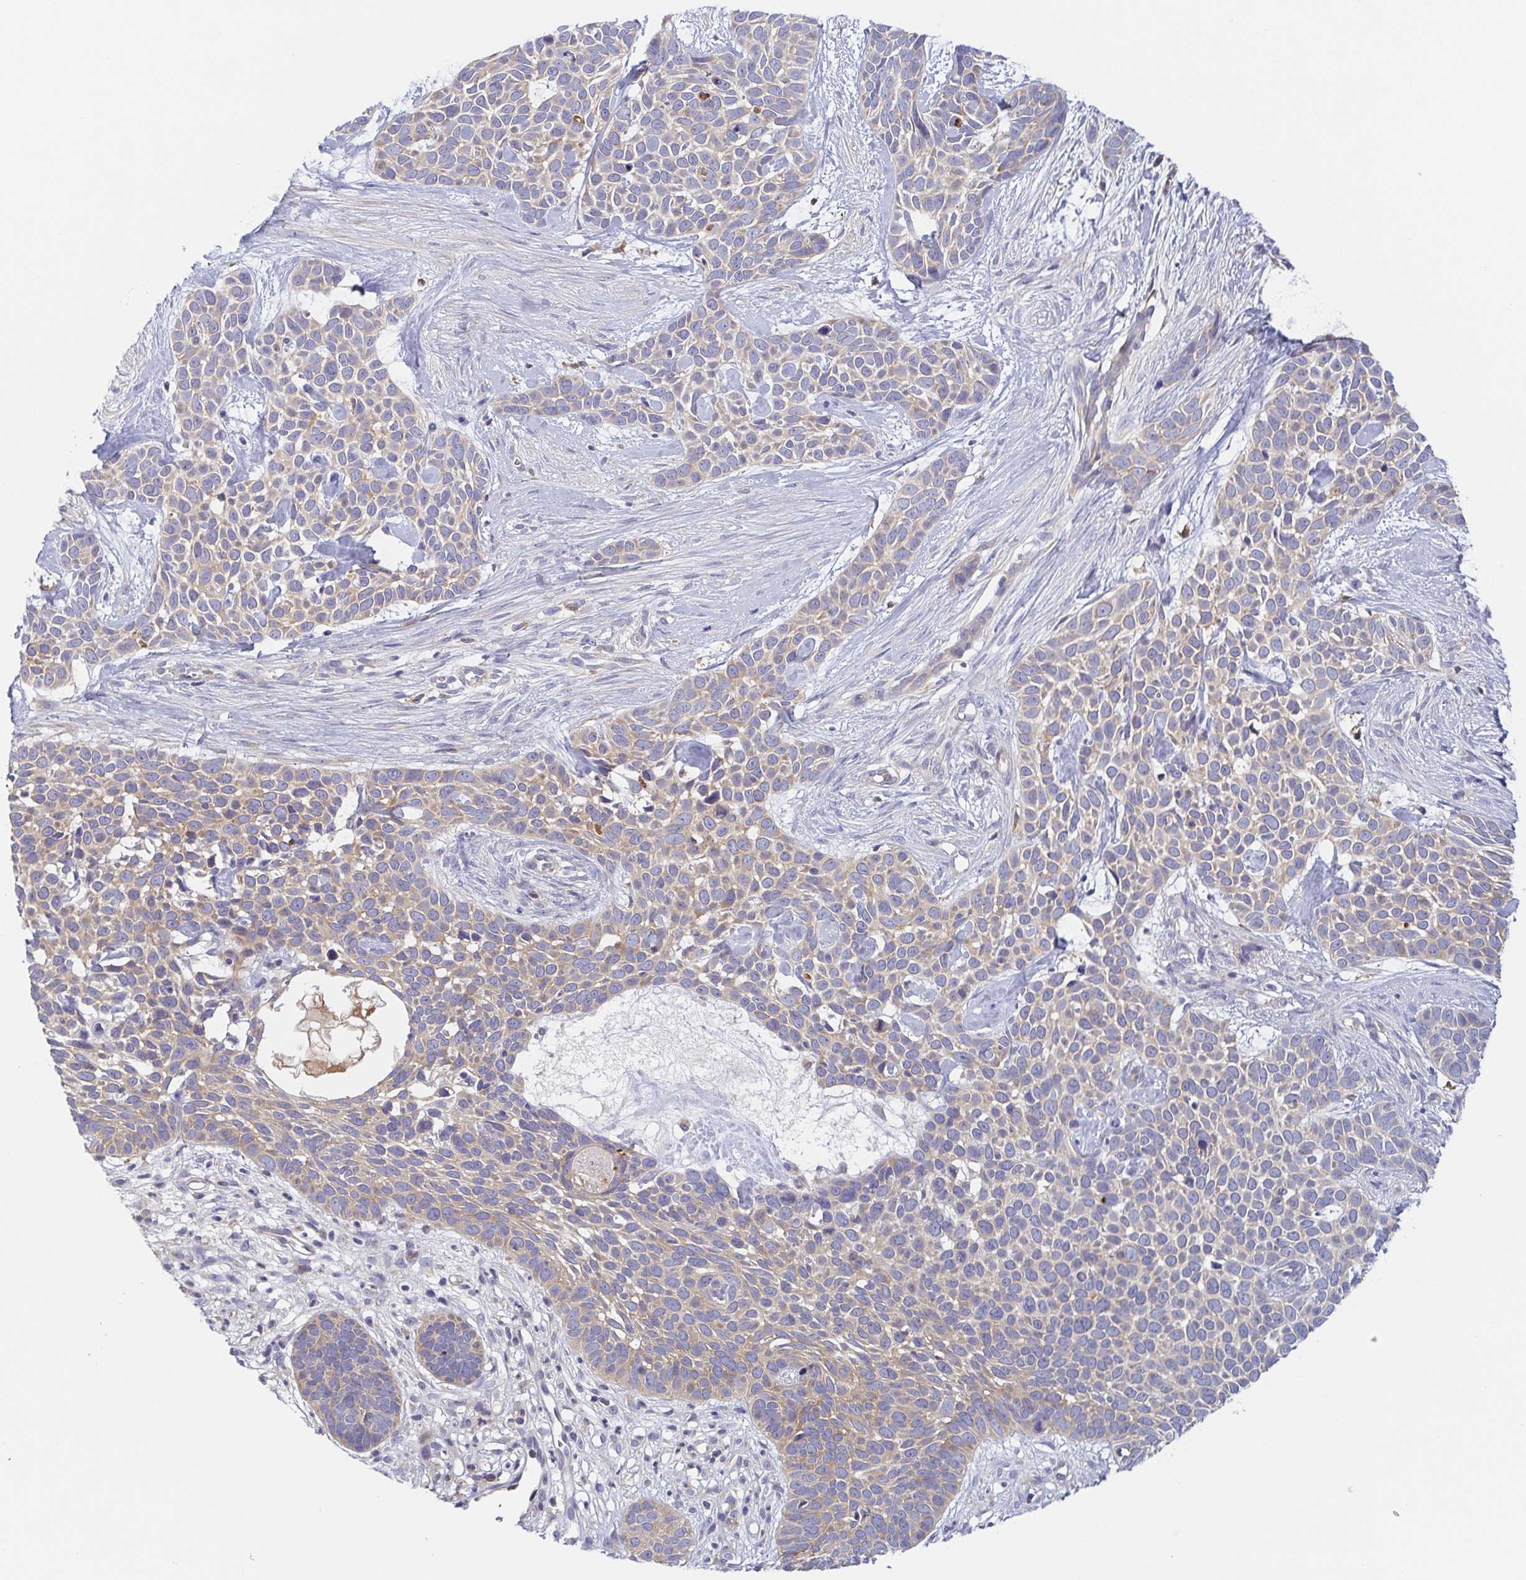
{"staining": {"intensity": "weak", "quantity": "25%-75%", "location": "cytoplasmic/membranous"}, "tissue": "skin cancer", "cell_type": "Tumor cells", "image_type": "cancer", "snomed": [{"axis": "morphology", "description": "Basal cell carcinoma"}, {"axis": "topography", "description": "Skin"}], "caption": "Skin cancer (basal cell carcinoma) stained with a protein marker demonstrates weak staining in tumor cells.", "gene": "TUFT1", "patient": {"sex": "male", "age": 69}}